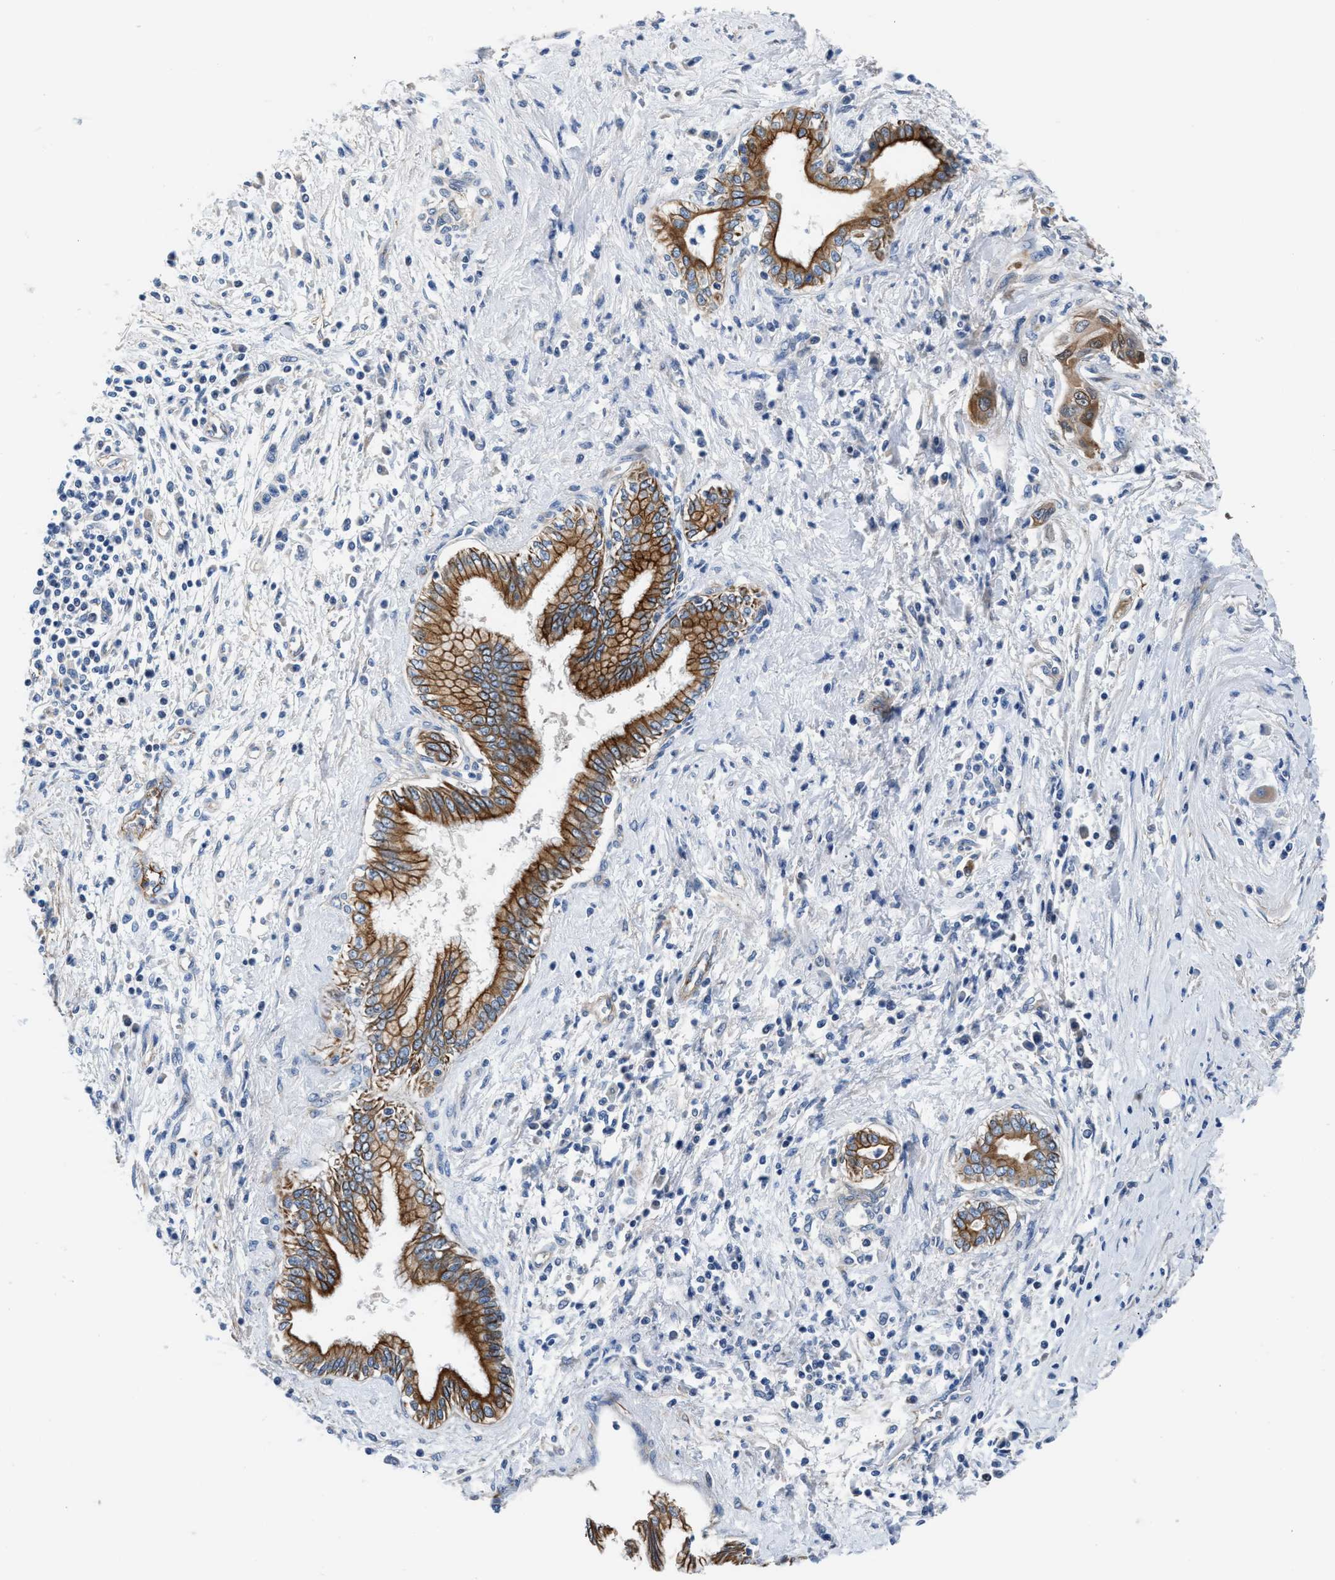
{"staining": {"intensity": "moderate", "quantity": ">75%", "location": "cytoplasmic/membranous"}, "tissue": "pancreatic cancer", "cell_type": "Tumor cells", "image_type": "cancer", "snomed": [{"axis": "morphology", "description": "Adenocarcinoma, NOS"}, {"axis": "topography", "description": "Pancreas"}], "caption": "Pancreatic adenocarcinoma tissue reveals moderate cytoplasmic/membranous staining in about >75% of tumor cells, visualized by immunohistochemistry.", "gene": "PARG", "patient": {"sex": "male", "age": 58}}